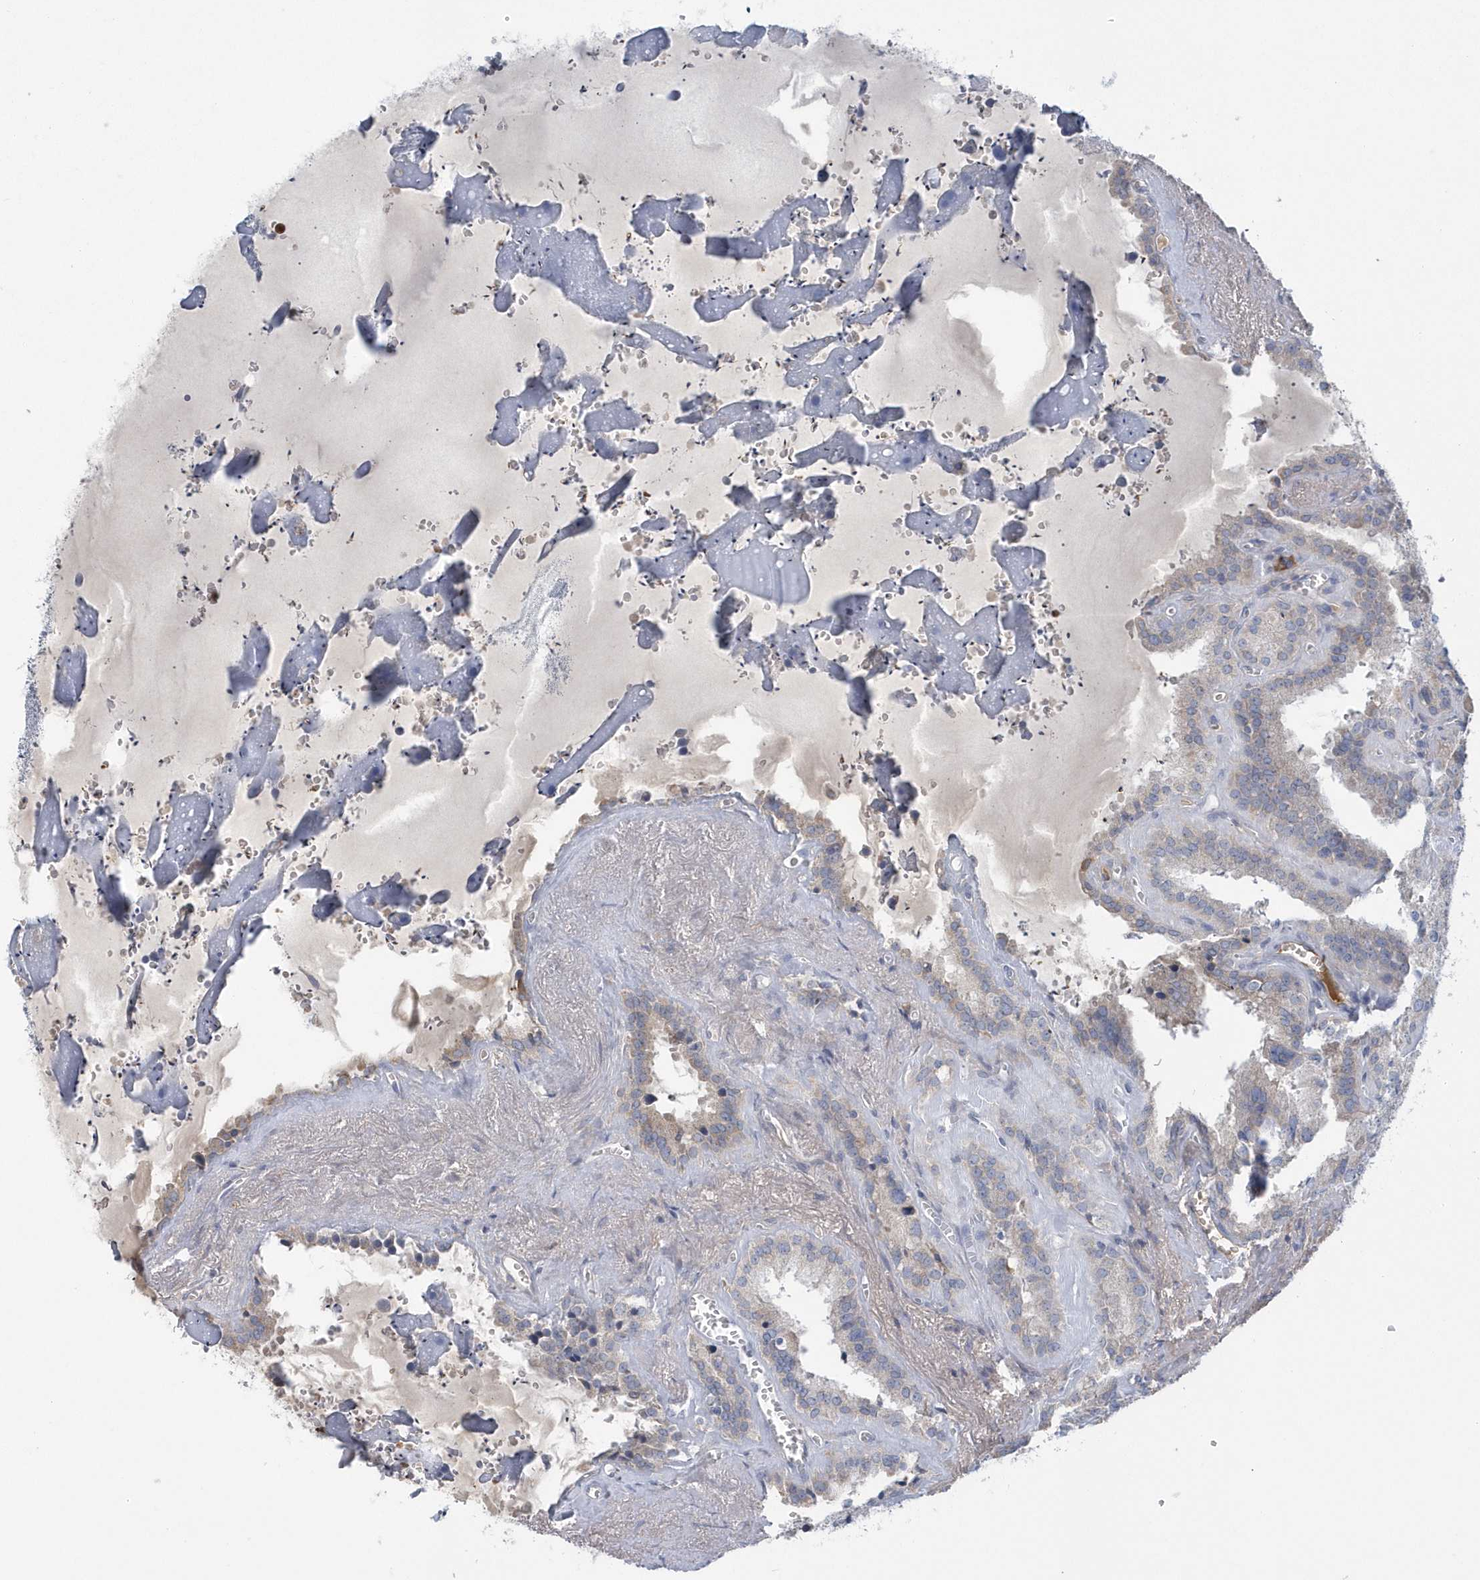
{"staining": {"intensity": "negative", "quantity": "none", "location": "none"}, "tissue": "seminal vesicle", "cell_type": "Glandular cells", "image_type": "normal", "snomed": [{"axis": "morphology", "description": "Normal tissue, NOS"}, {"axis": "topography", "description": "Prostate"}, {"axis": "topography", "description": "Seminal veicle"}], "caption": "DAB immunohistochemical staining of benign seminal vesicle shows no significant positivity in glandular cells. (Stains: DAB immunohistochemistry (IHC) with hematoxylin counter stain, Microscopy: brightfield microscopy at high magnification).", "gene": "SPATA18", "patient": {"sex": "male", "age": 59}}